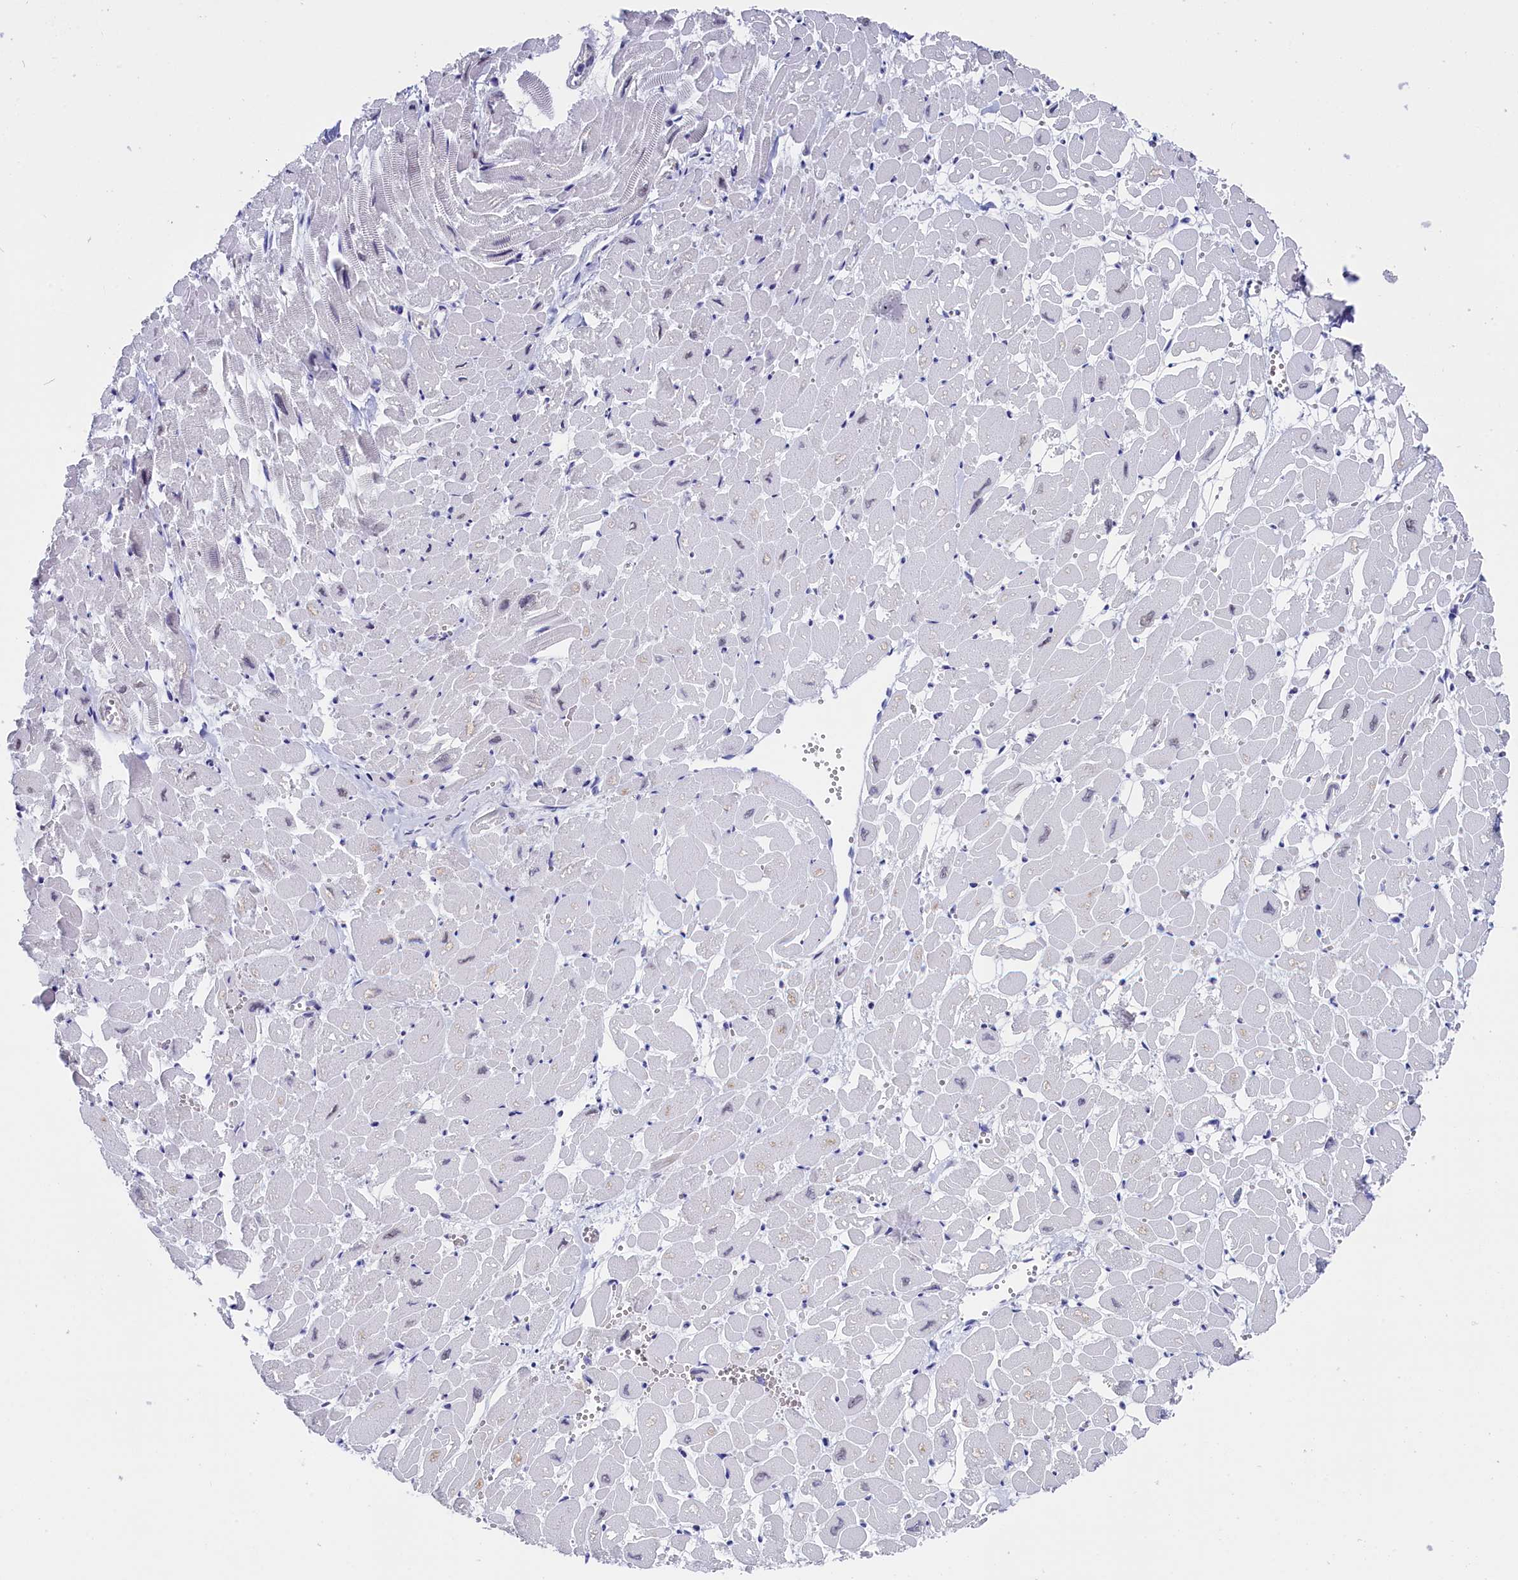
{"staining": {"intensity": "moderate", "quantity": "<25%", "location": "cytoplasmic/membranous"}, "tissue": "heart muscle", "cell_type": "Cardiomyocytes", "image_type": "normal", "snomed": [{"axis": "morphology", "description": "Normal tissue, NOS"}, {"axis": "topography", "description": "Heart"}], "caption": "DAB immunohistochemical staining of benign human heart muscle demonstrates moderate cytoplasmic/membranous protein staining in about <25% of cardiomyocytes.", "gene": "CD2BP2", "patient": {"sex": "male", "age": 54}}